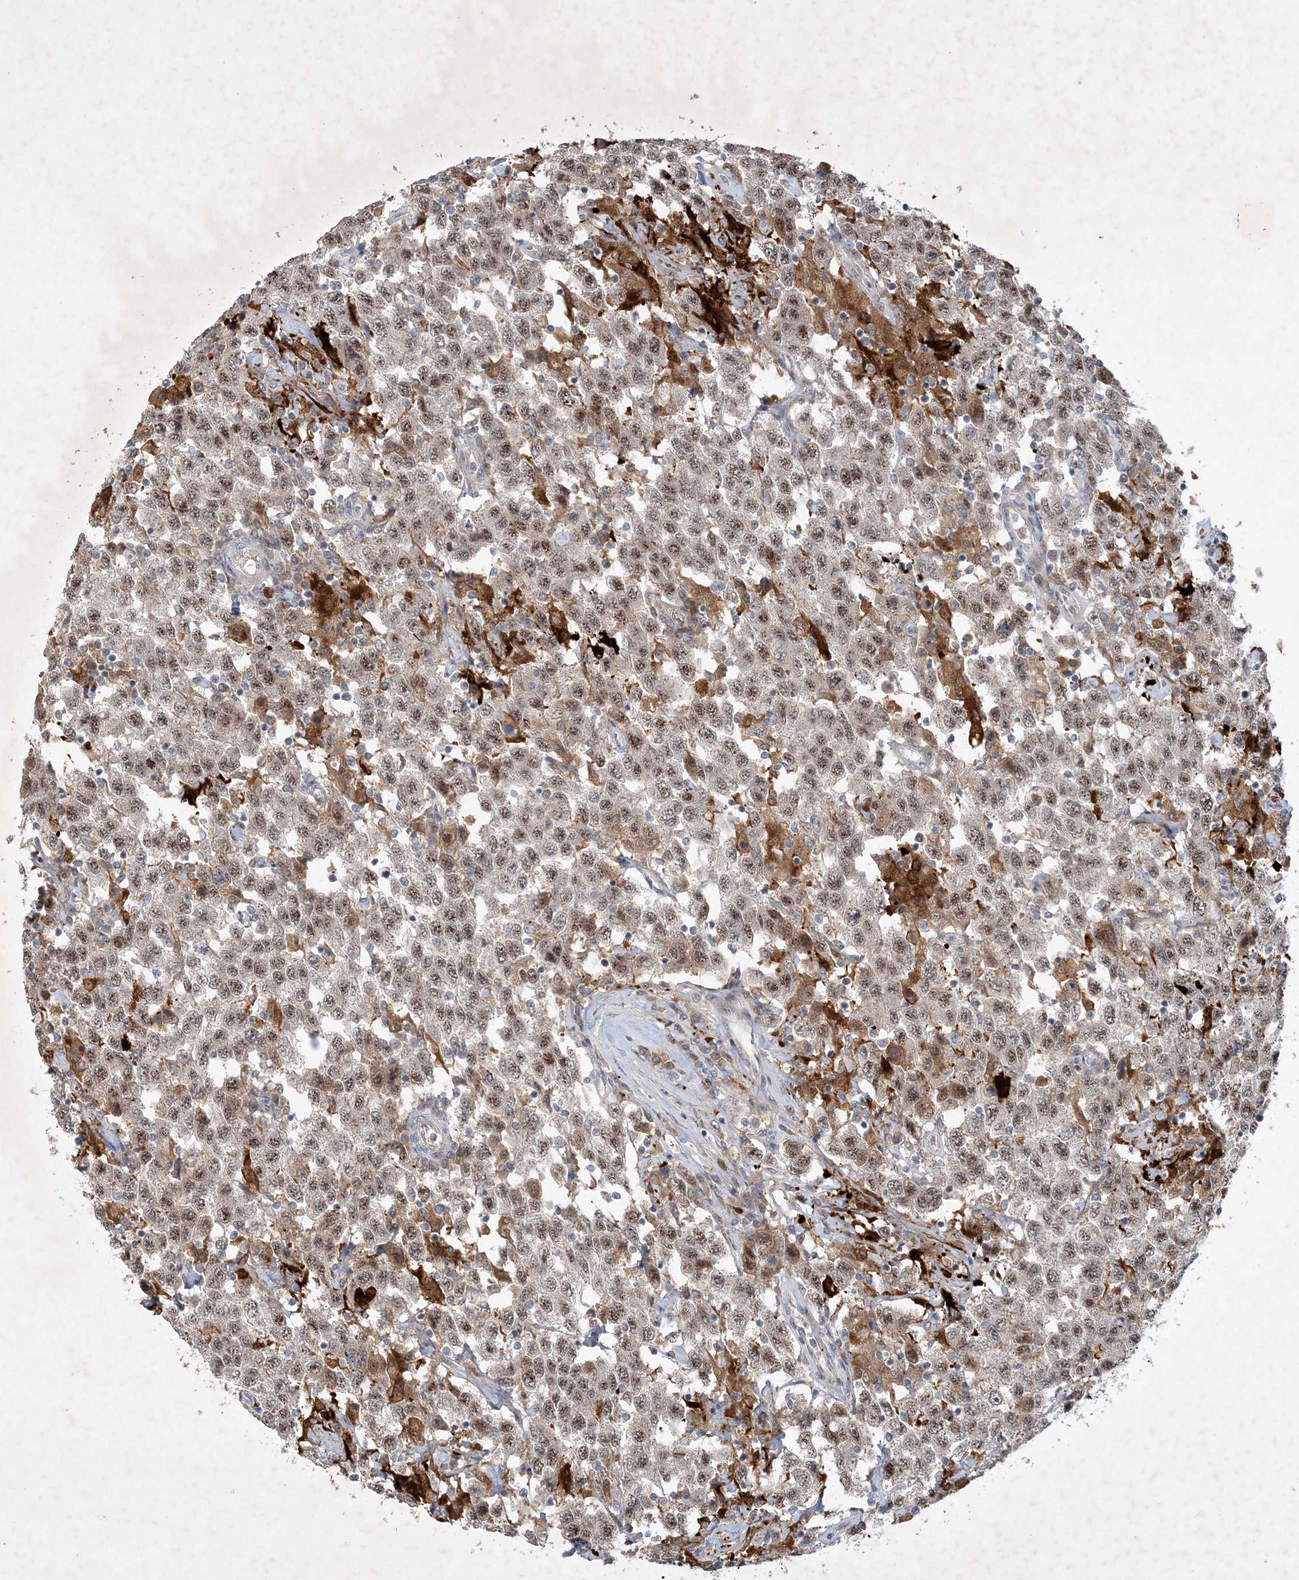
{"staining": {"intensity": "moderate", "quantity": ">75%", "location": "nuclear"}, "tissue": "testis cancer", "cell_type": "Tumor cells", "image_type": "cancer", "snomed": [{"axis": "morphology", "description": "Seminoma, NOS"}, {"axis": "topography", "description": "Testis"}], "caption": "Immunohistochemical staining of human seminoma (testis) demonstrates medium levels of moderate nuclear protein staining in approximately >75% of tumor cells. (DAB IHC with brightfield microscopy, high magnification).", "gene": "THG1L", "patient": {"sex": "male", "age": 41}}